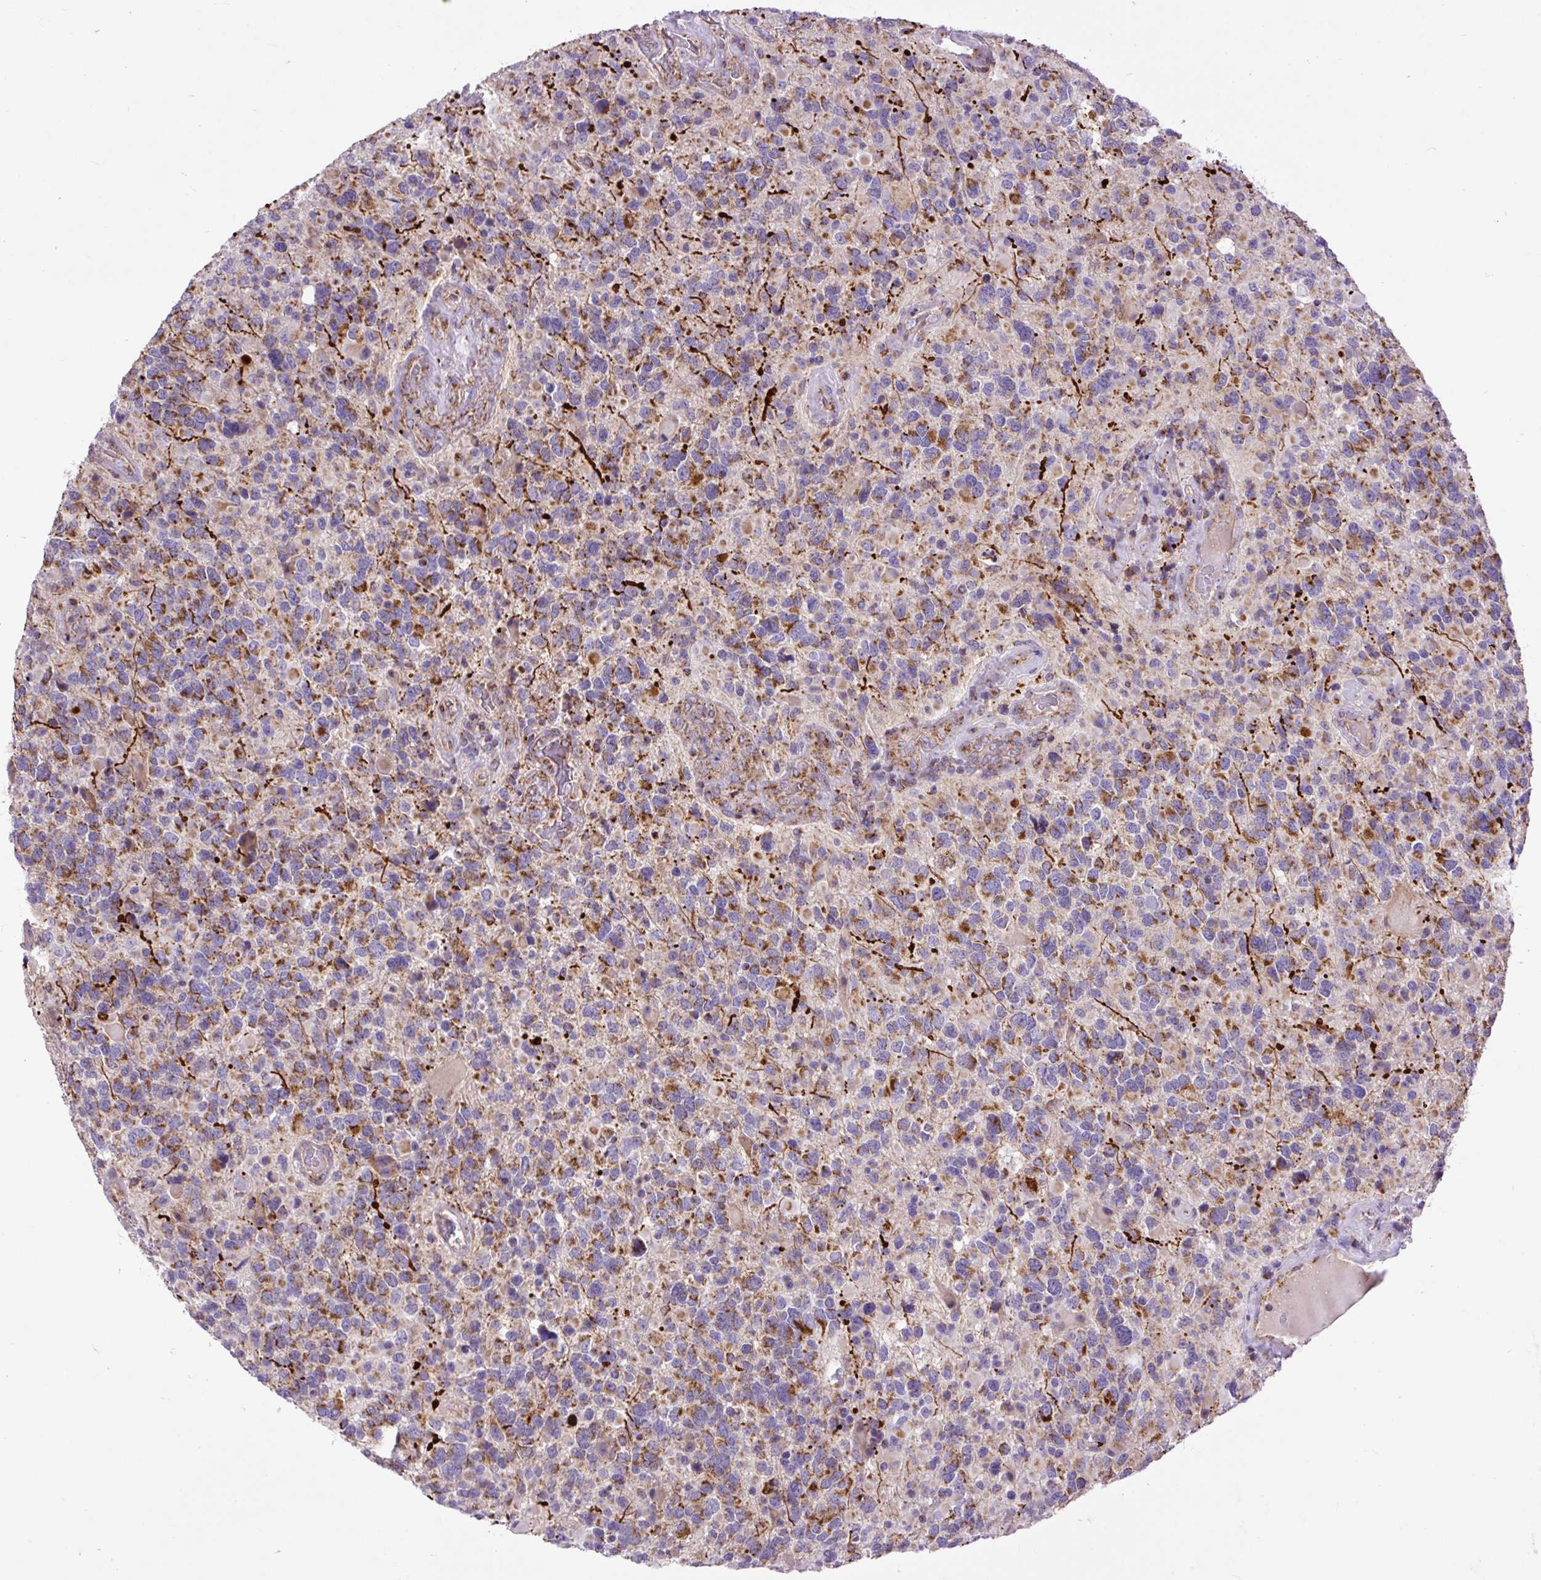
{"staining": {"intensity": "moderate", "quantity": "25%-75%", "location": "cytoplasmic/membranous"}, "tissue": "glioma", "cell_type": "Tumor cells", "image_type": "cancer", "snomed": [{"axis": "morphology", "description": "Glioma, malignant, High grade"}, {"axis": "topography", "description": "Brain"}], "caption": "Human glioma stained for a protein (brown) shows moderate cytoplasmic/membranous positive staining in about 25%-75% of tumor cells.", "gene": "TOMM40", "patient": {"sex": "female", "age": 40}}